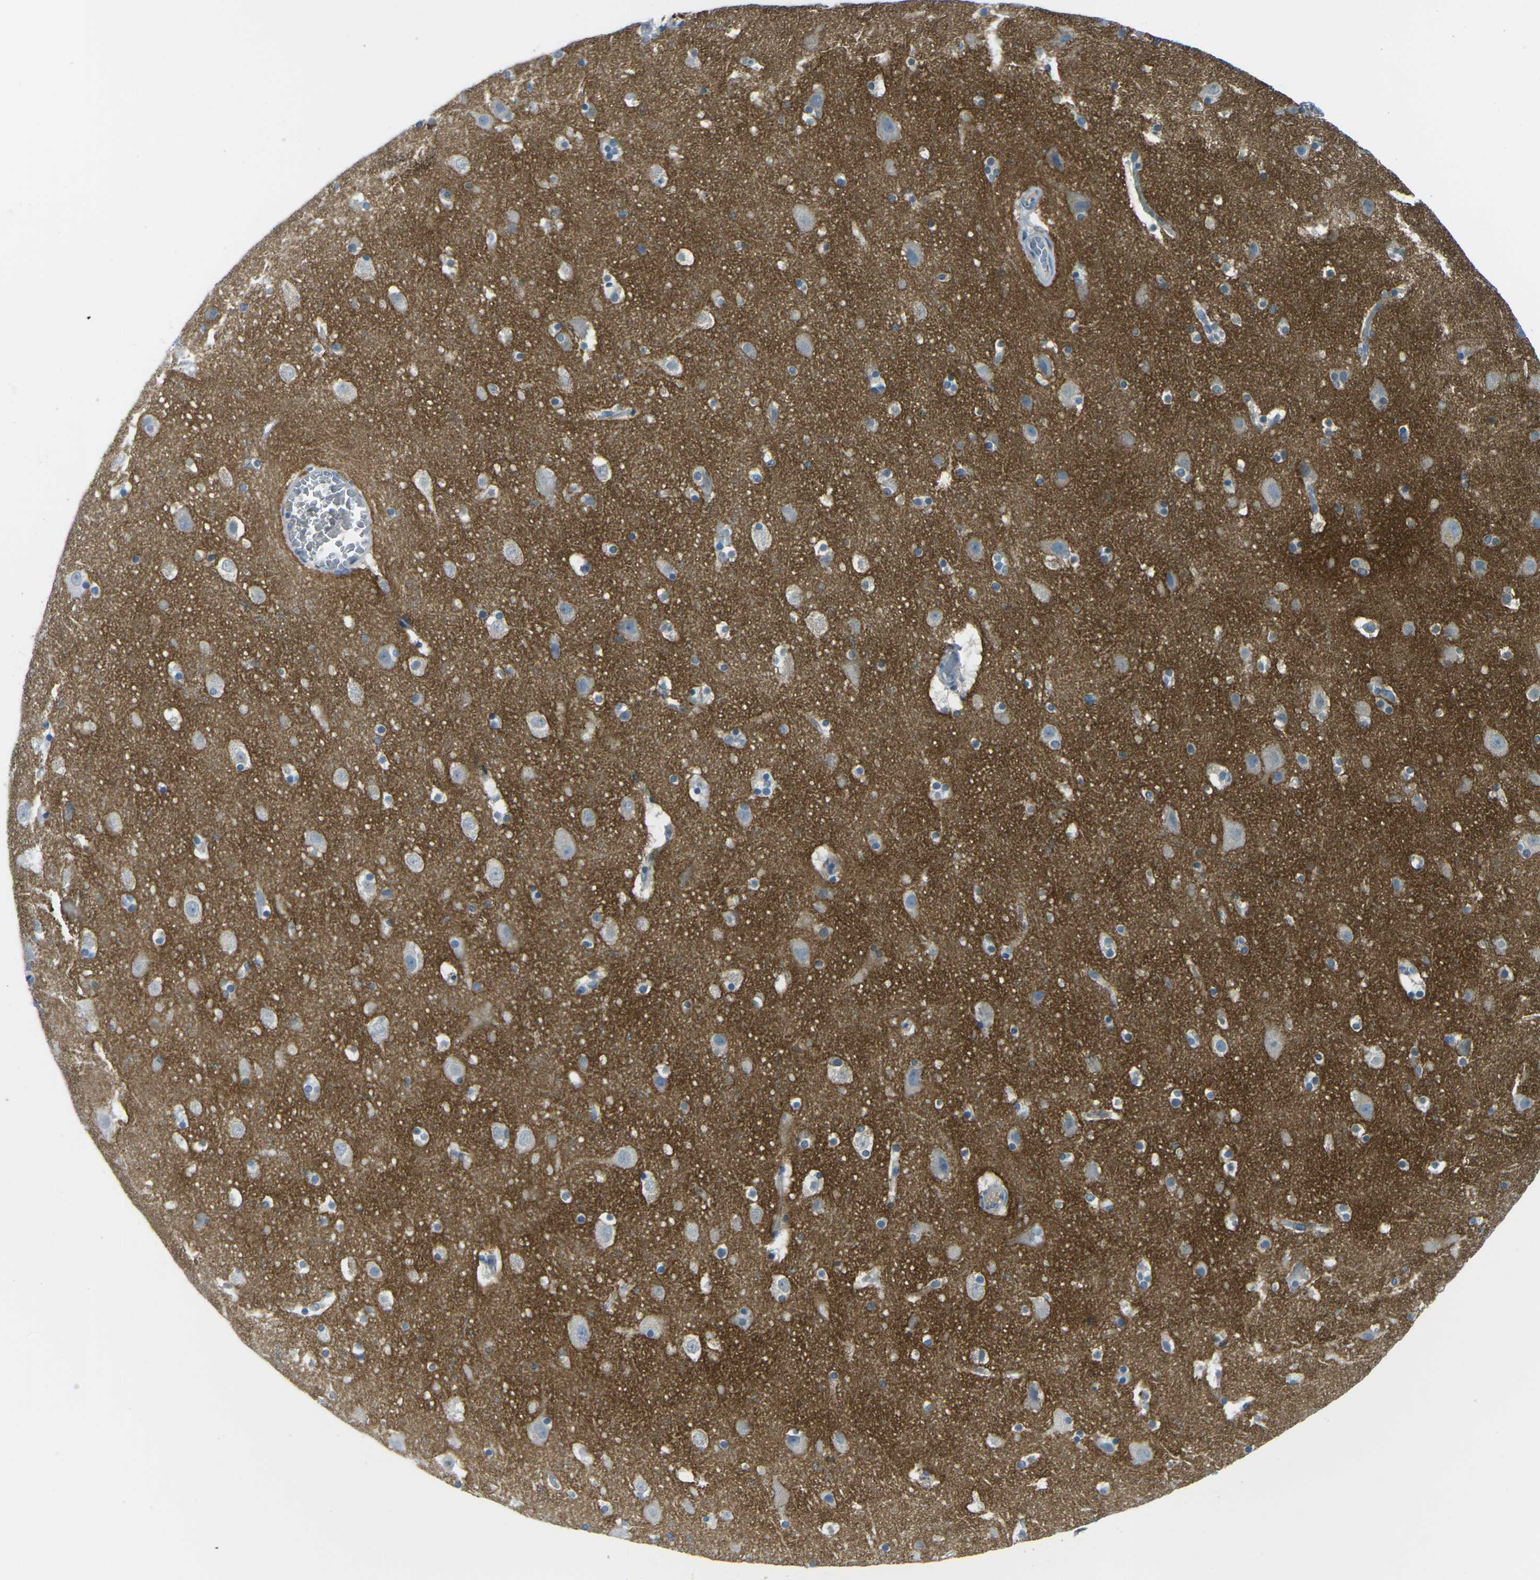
{"staining": {"intensity": "negative", "quantity": "none", "location": "none"}, "tissue": "cerebral cortex", "cell_type": "Endothelial cells", "image_type": "normal", "snomed": [{"axis": "morphology", "description": "Normal tissue, NOS"}, {"axis": "topography", "description": "Cerebral cortex"}], "caption": "The histopathology image displays no staining of endothelial cells in normal cerebral cortex. The staining was performed using DAB (3,3'-diaminobenzidine) to visualize the protein expression in brown, while the nuclei were stained in blue with hematoxylin (Magnification: 20x).", "gene": "CD47", "patient": {"sex": "male", "age": 45}}